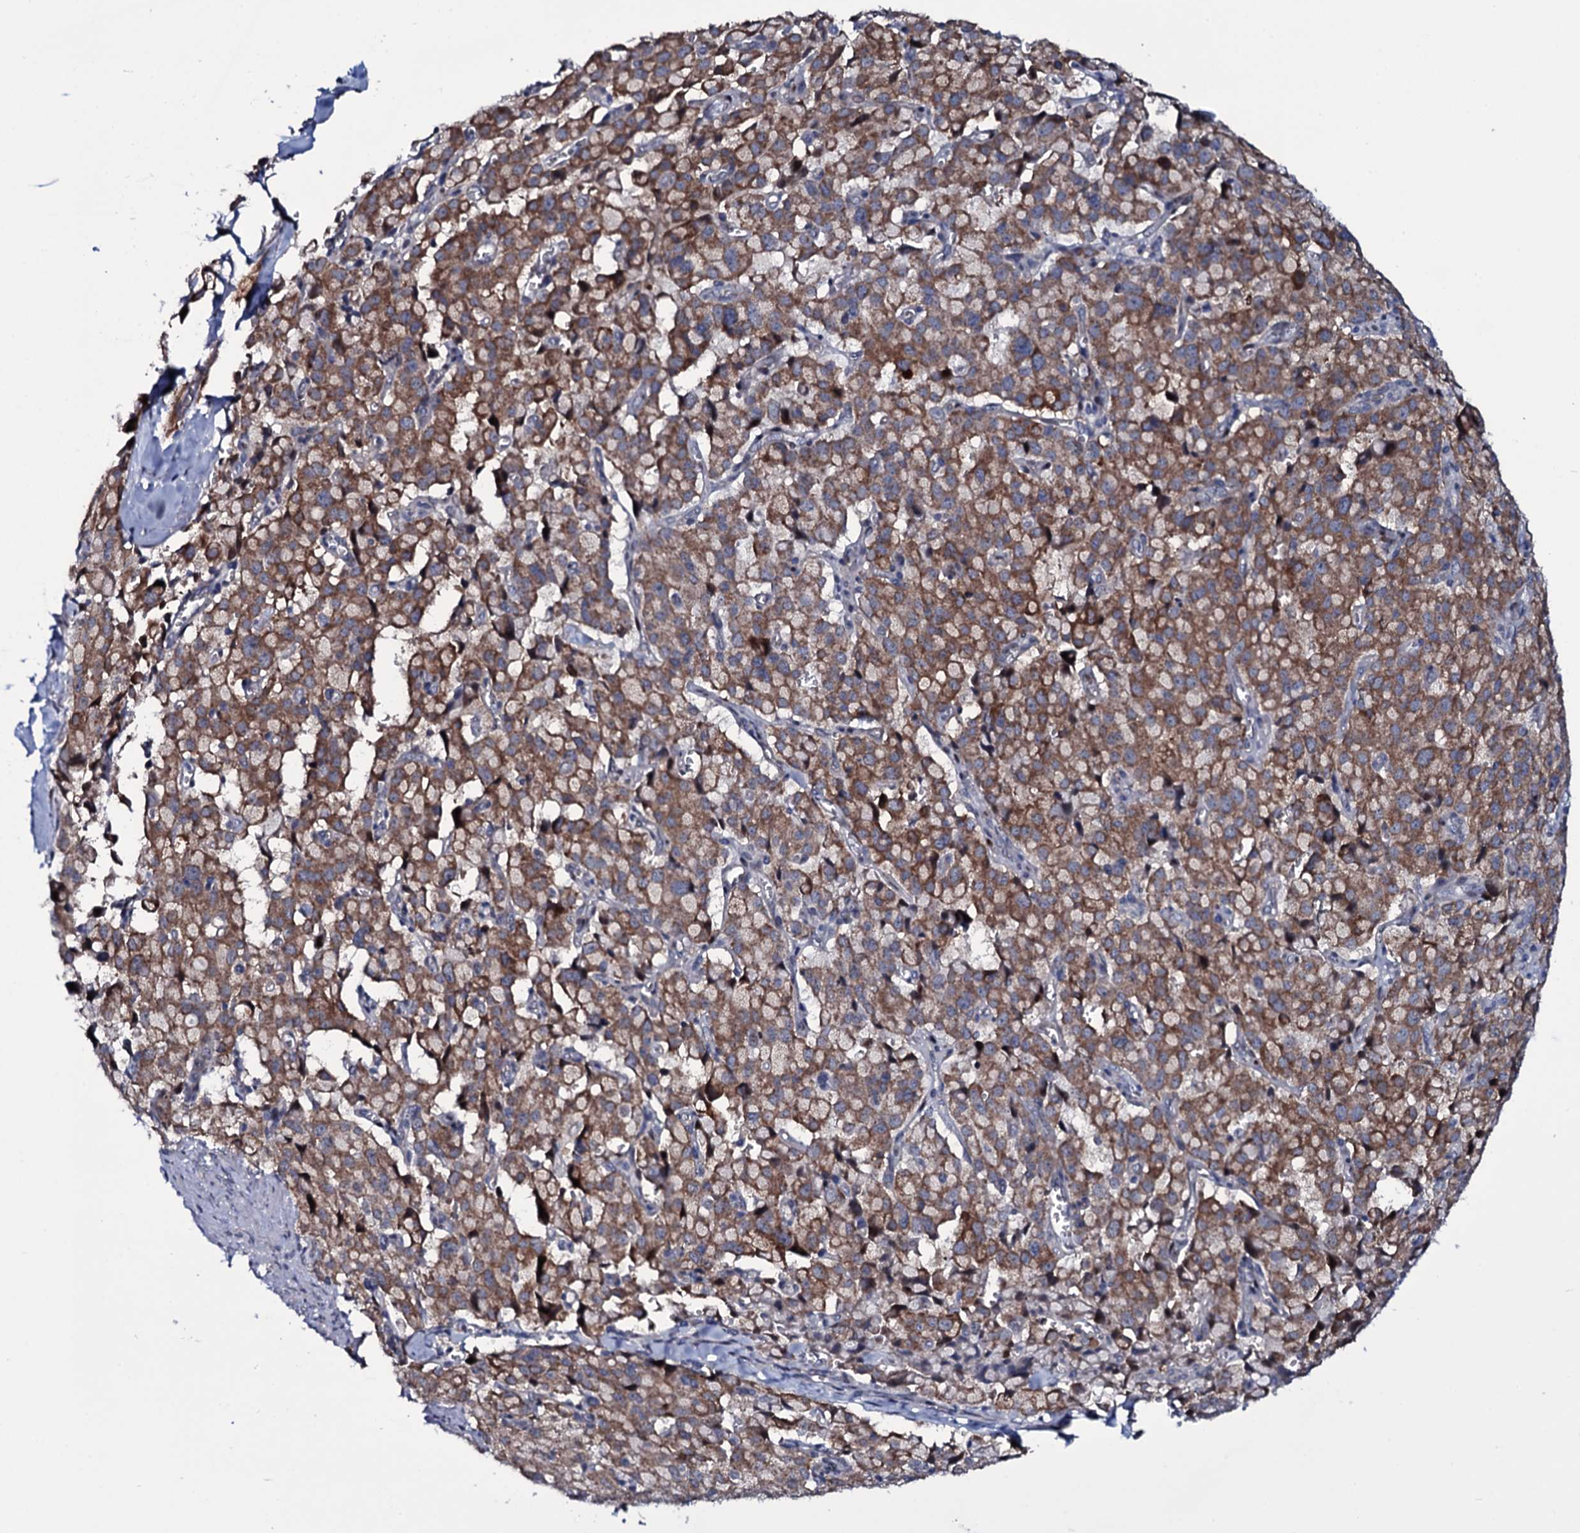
{"staining": {"intensity": "moderate", "quantity": ">75%", "location": "cytoplasmic/membranous"}, "tissue": "pancreatic cancer", "cell_type": "Tumor cells", "image_type": "cancer", "snomed": [{"axis": "morphology", "description": "Adenocarcinoma, NOS"}, {"axis": "topography", "description": "Pancreas"}], "caption": "A brown stain highlights moderate cytoplasmic/membranous positivity of a protein in pancreatic adenocarcinoma tumor cells. (IHC, brightfield microscopy, high magnification).", "gene": "WIPF3", "patient": {"sex": "male", "age": 65}}